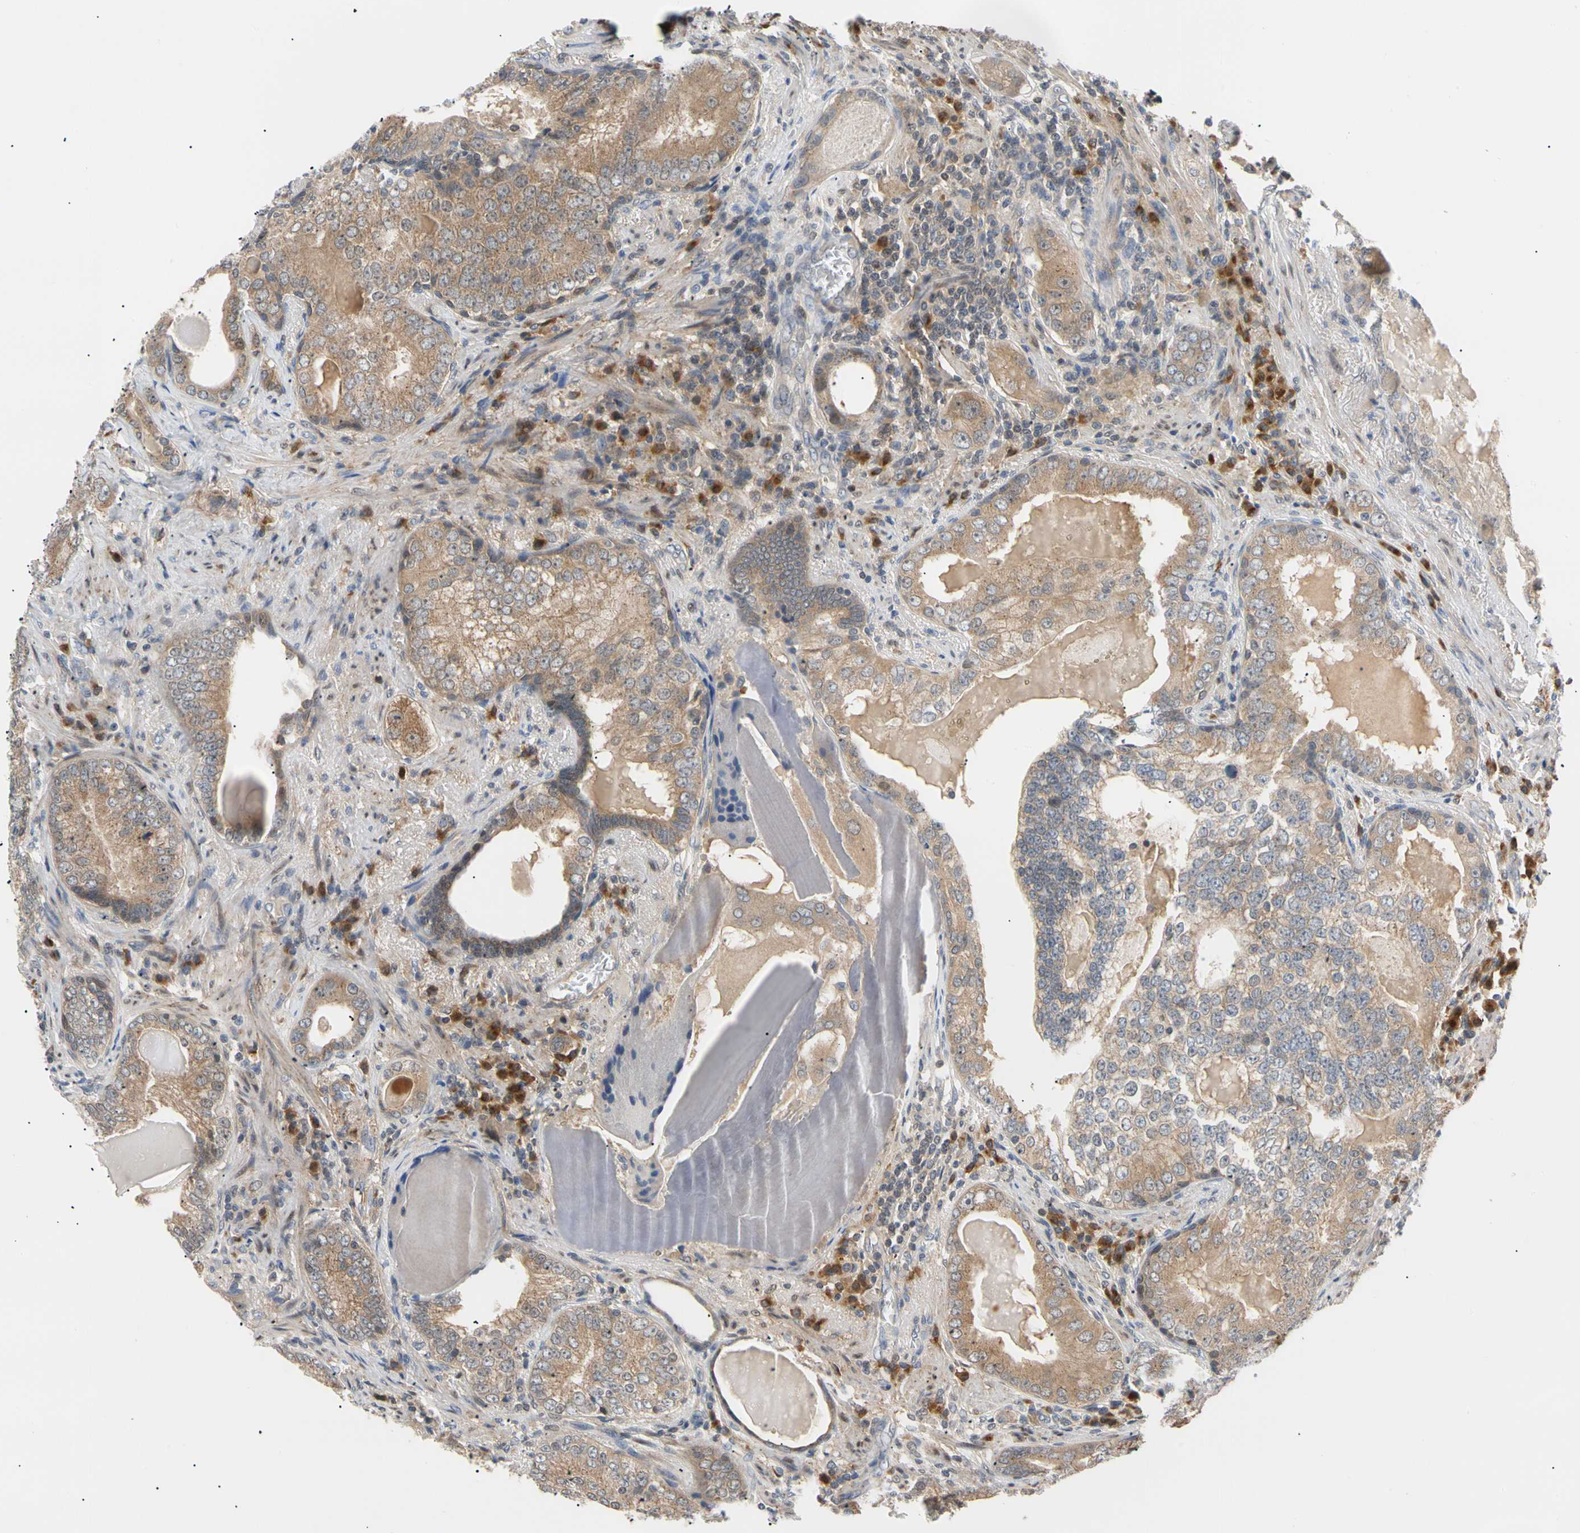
{"staining": {"intensity": "moderate", "quantity": ">75%", "location": "cytoplasmic/membranous"}, "tissue": "prostate cancer", "cell_type": "Tumor cells", "image_type": "cancer", "snomed": [{"axis": "morphology", "description": "Adenocarcinoma, High grade"}, {"axis": "topography", "description": "Prostate"}], "caption": "This histopathology image exhibits IHC staining of adenocarcinoma (high-grade) (prostate), with medium moderate cytoplasmic/membranous positivity in approximately >75% of tumor cells.", "gene": "SEC23B", "patient": {"sex": "male", "age": 66}}